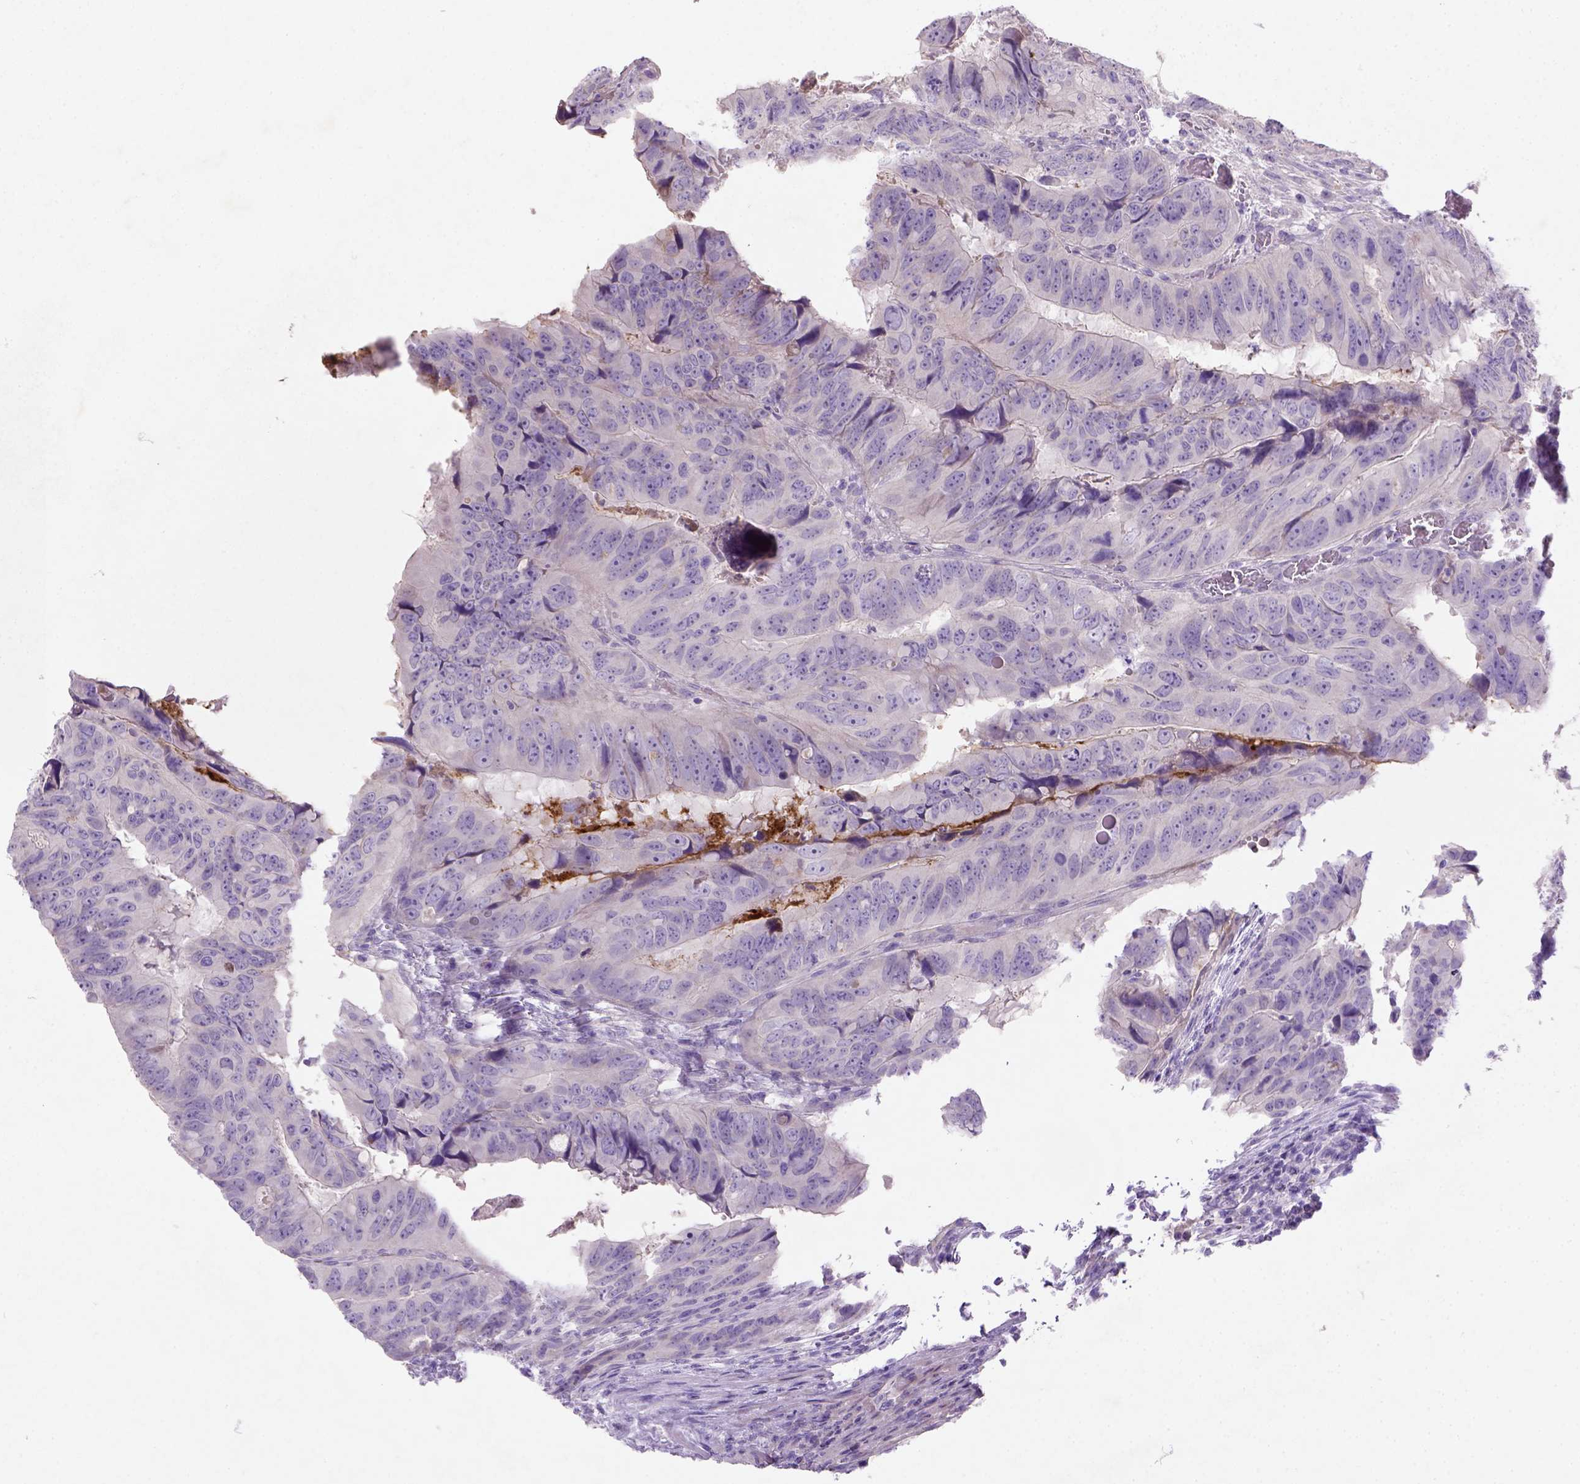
{"staining": {"intensity": "negative", "quantity": "none", "location": "none"}, "tissue": "colorectal cancer", "cell_type": "Tumor cells", "image_type": "cancer", "snomed": [{"axis": "morphology", "description": "Adenocarcinoma, NOS"}, {"axis": "topography", "description": "Colon"}], "caption": "High magnification brightfield microscopy of adenocarcinoma (colorectal) stained with DAB (brown) and counterstained with hematoxylin (blue): tumor cells show no significant expression. (DAB immunohistochemistry (IHC), high magnification).", "gene": "NUDT2", "patient": {"sex": "male", "age": 79}}